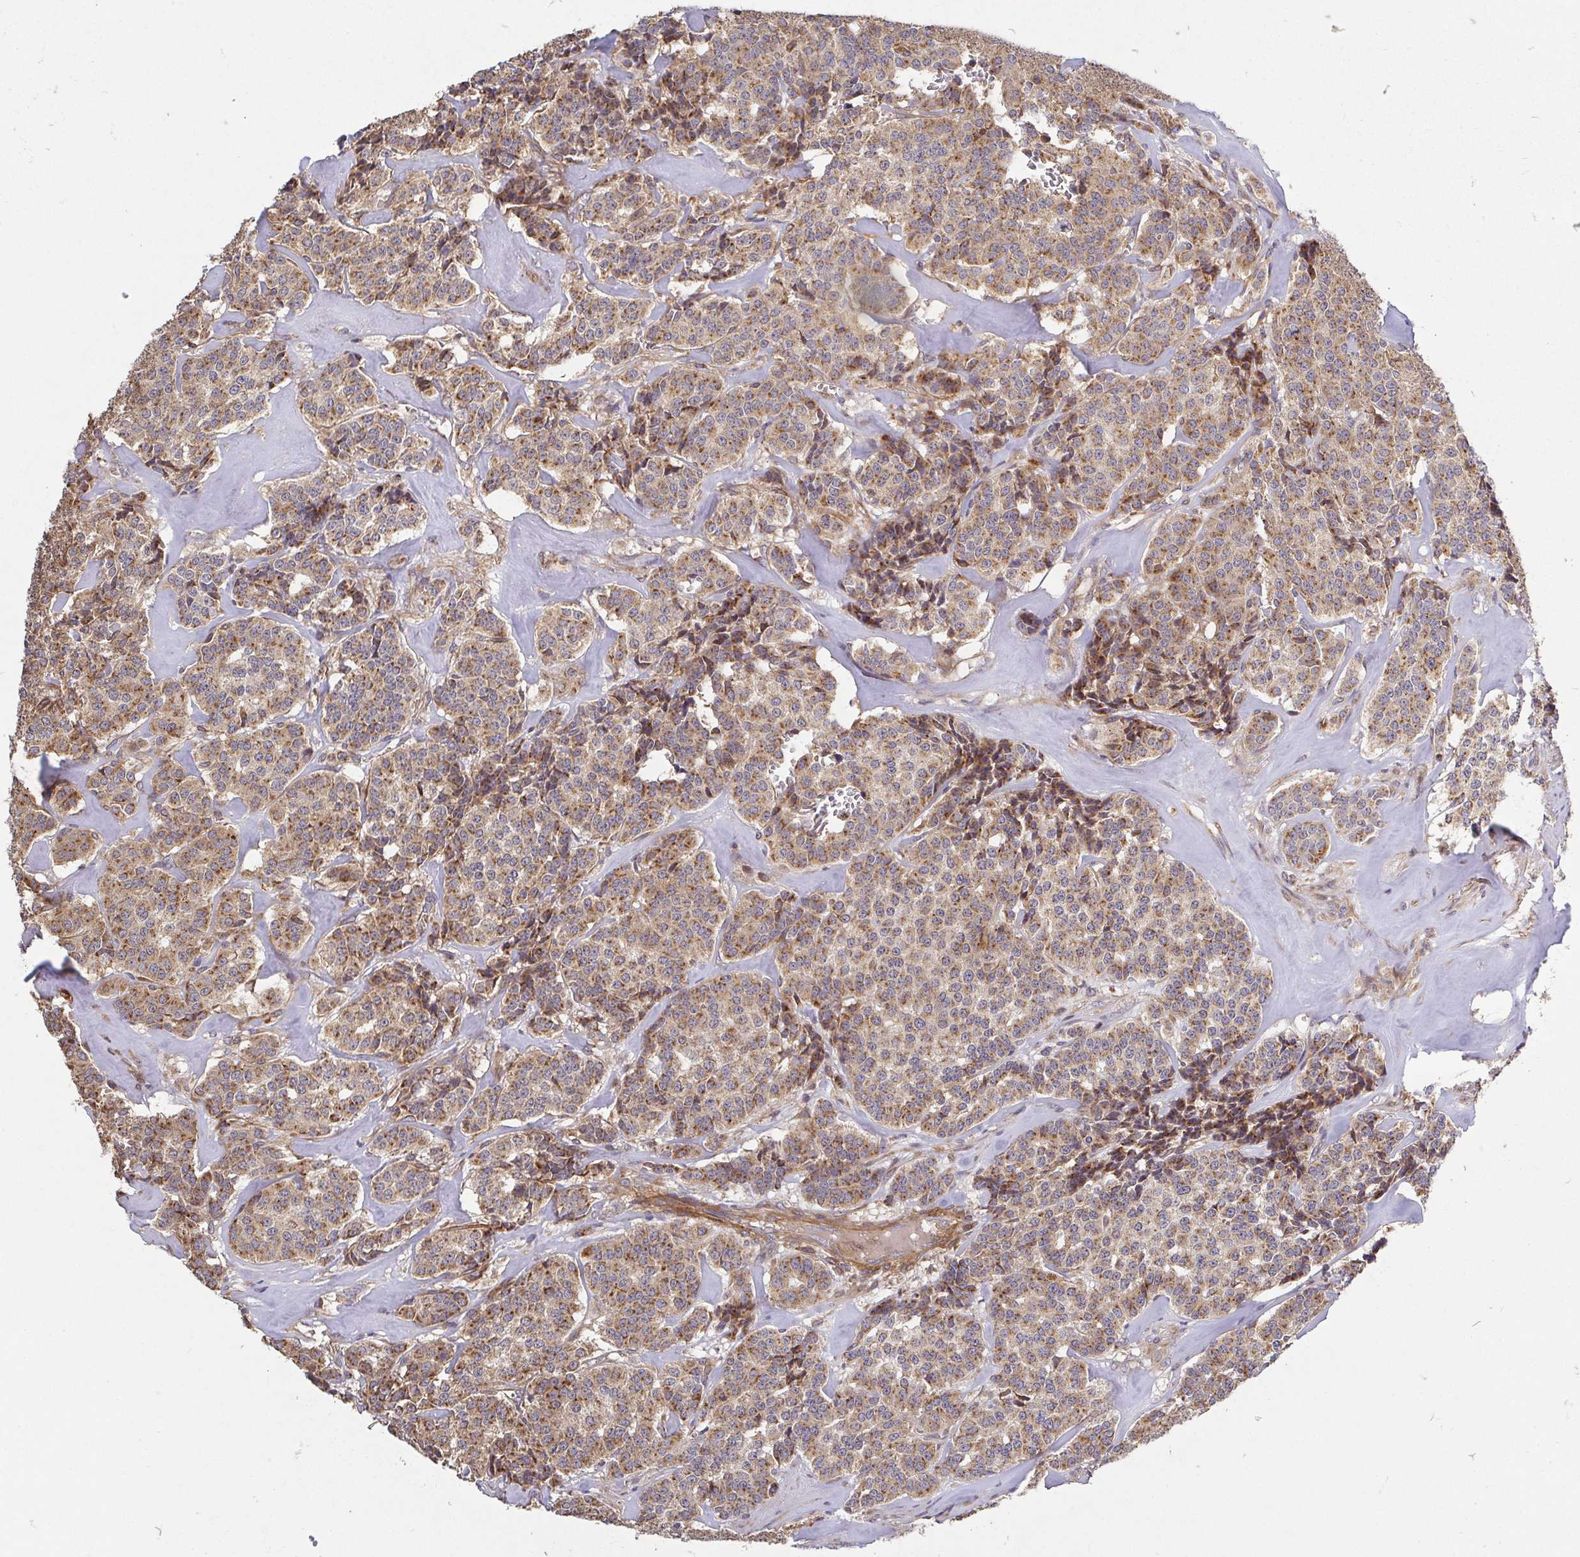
{"staining": {"intensity": "moderate", "quantity": ">75%", "location": "cytoplasmic/membranous"}, "tissue": "carcinoid", "cell_type": "Tumor cells", "image_type": "cancer", "snomed": [{"axis": "morphology", "description": "Normal tissue, NOS"}, {"axis": "morphology", "description": "Carcinoid, malignant, NOS"}, {"axis": "topography", "description": "Lung"}], "caption": "Immunohistochemistry (DAB (3,3'-diaminobenzidine)) staining of human carcinoid (malignant) shows moderate cytoplasmic/membranous protein staining in about >75% of tumor cells. (DAB = brown stain, brightfield microscopy at high magnification).", "gene": "TM9SF4", "patient": {"sex": "female", "age": 46}}